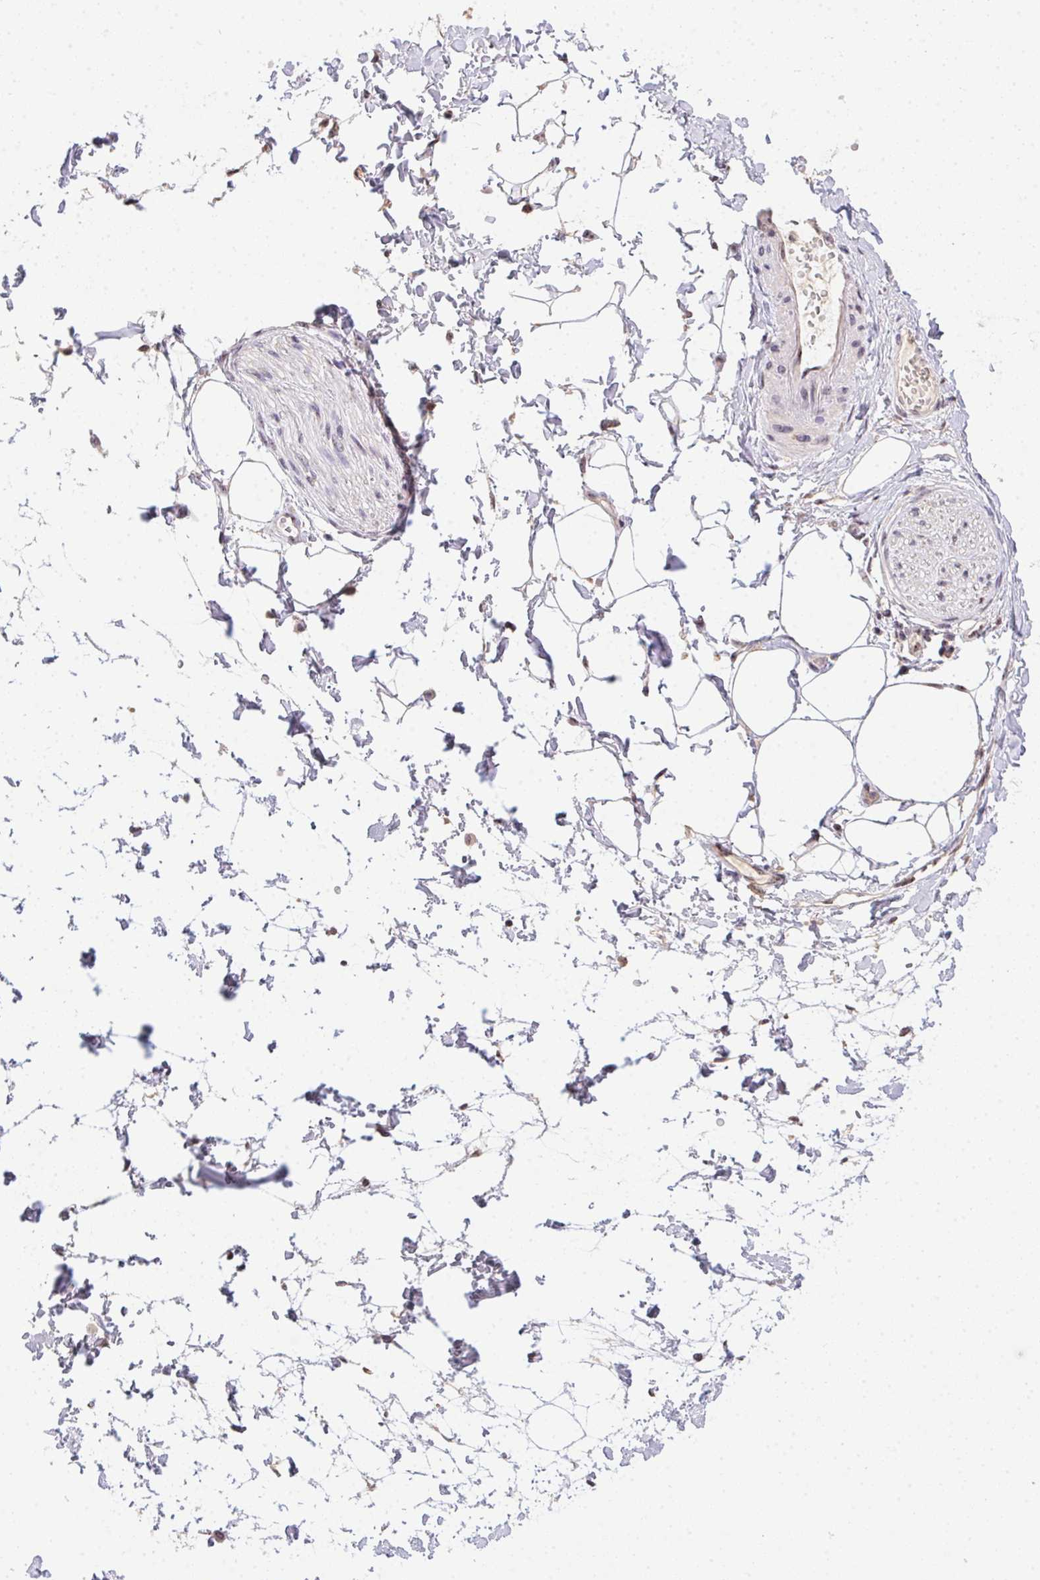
{"staining": {"intensity": "negative", "quantity": "none", "location": "none"}, "tissue": "adipose tissue", "cell_type": "Adipocytes", "image_type": "normal", "snomed": [{"axis": "morphology", "description": "Normal tissue, NOS"}, {"axis": "topography", "description": "Smooth muscle"}, {"axis": "topography", "description": "Peripheral nerve tissue"}], "caption": "Immunohistochemistry of normal adipose tissue shows no staining in adipocytes.", "gene": "BATF2", "patient": {"sex": "male", "age": 58}}